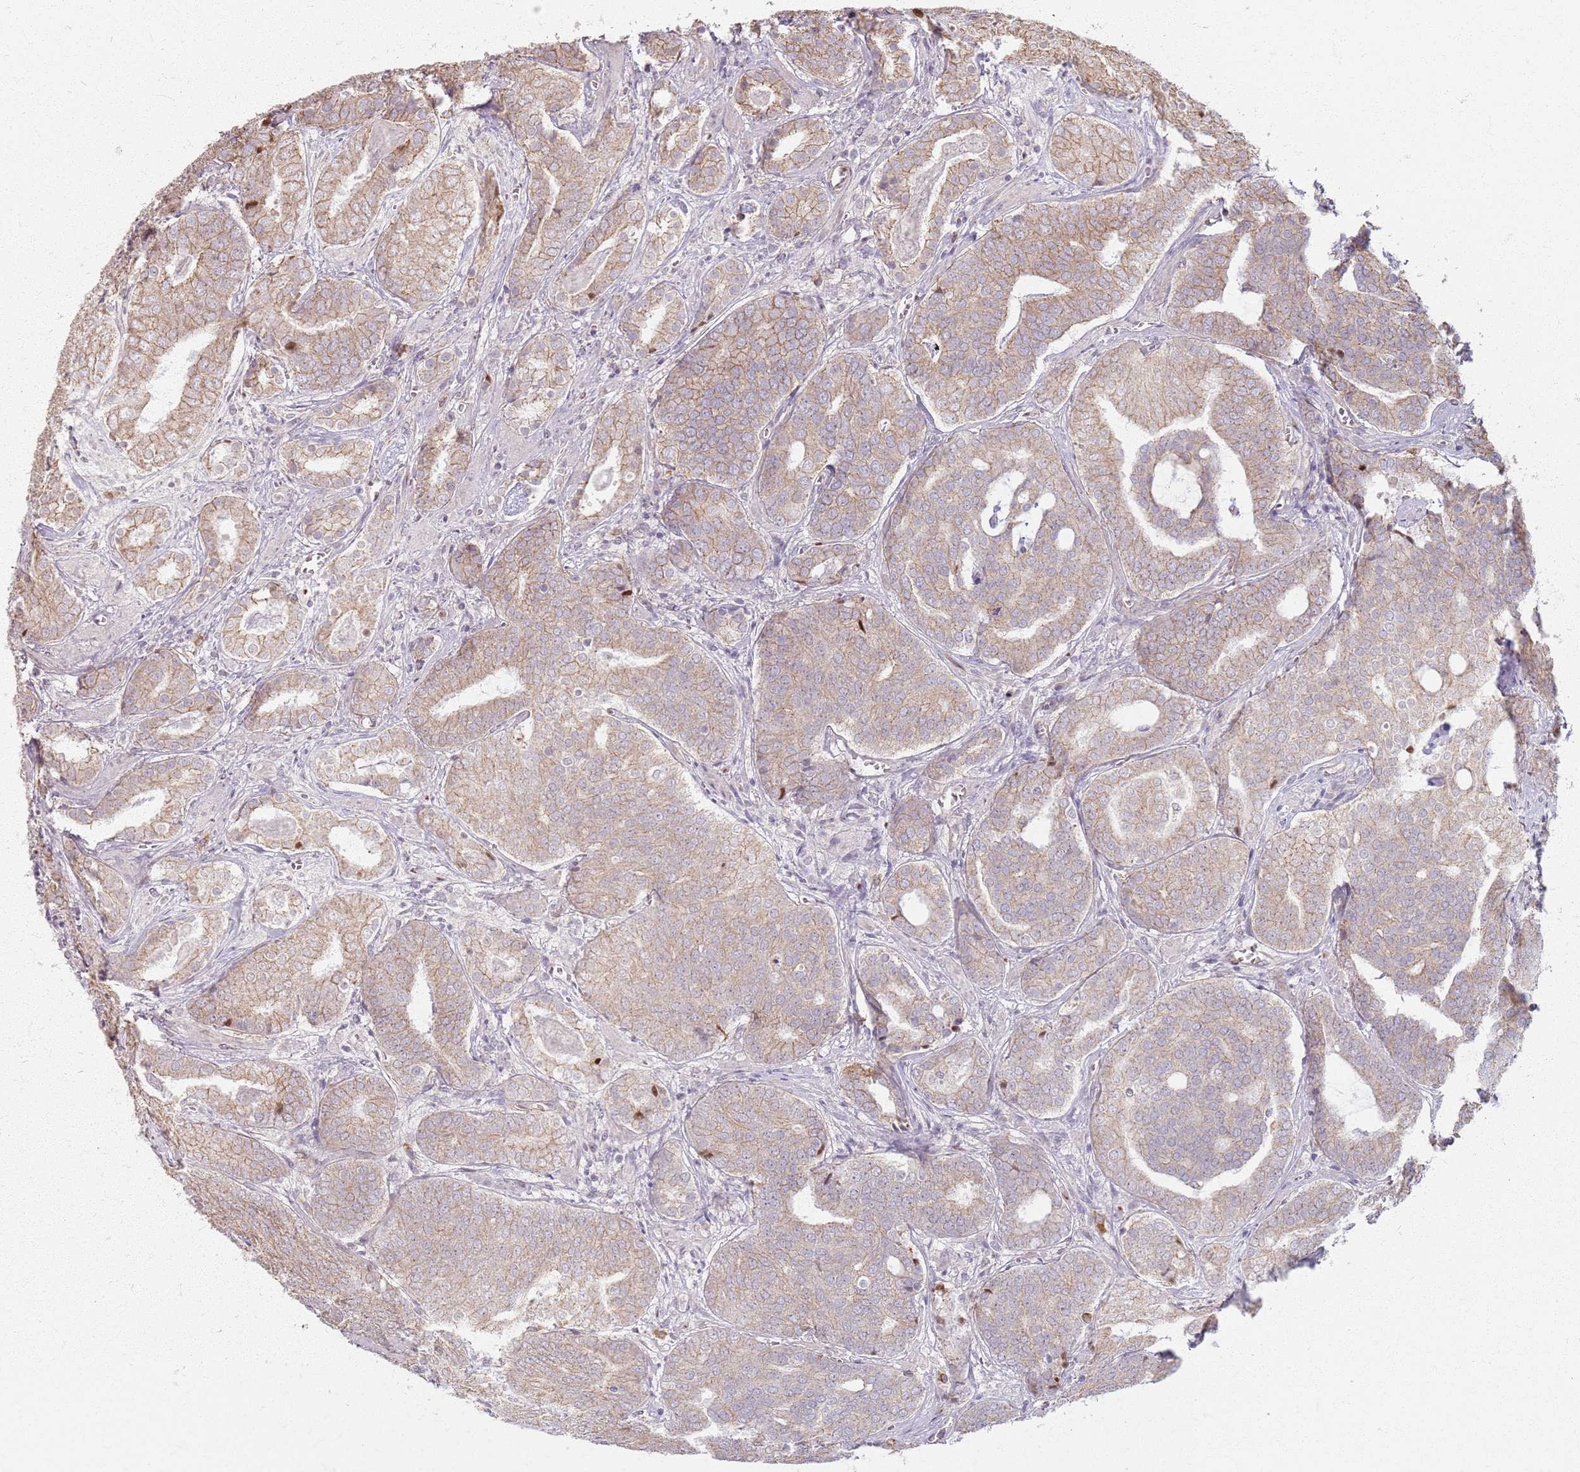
{"staining": {"intensity": "weak", "quantity": ">75%", "location": "cytoplasmic/membranous"}, "tissue": "prostate cancer", "cell_type": "Tumor cells", "image_type": "cancer", "snomed": [{"axis": "morphology", "description": "Adenocarcinoma, High grade"}, {"axis": "topography", "description": "Prostate"}], "caption": "Weak cytoplasmic/membranous protein staining is present in approximately >75% of tumor cells in prostate adenocarcinoma (high-grade). (IHC, brightfield microscopy, high magnification).", "gene": "KCNA5", "patient": {"sex": "male", "age": 55}}